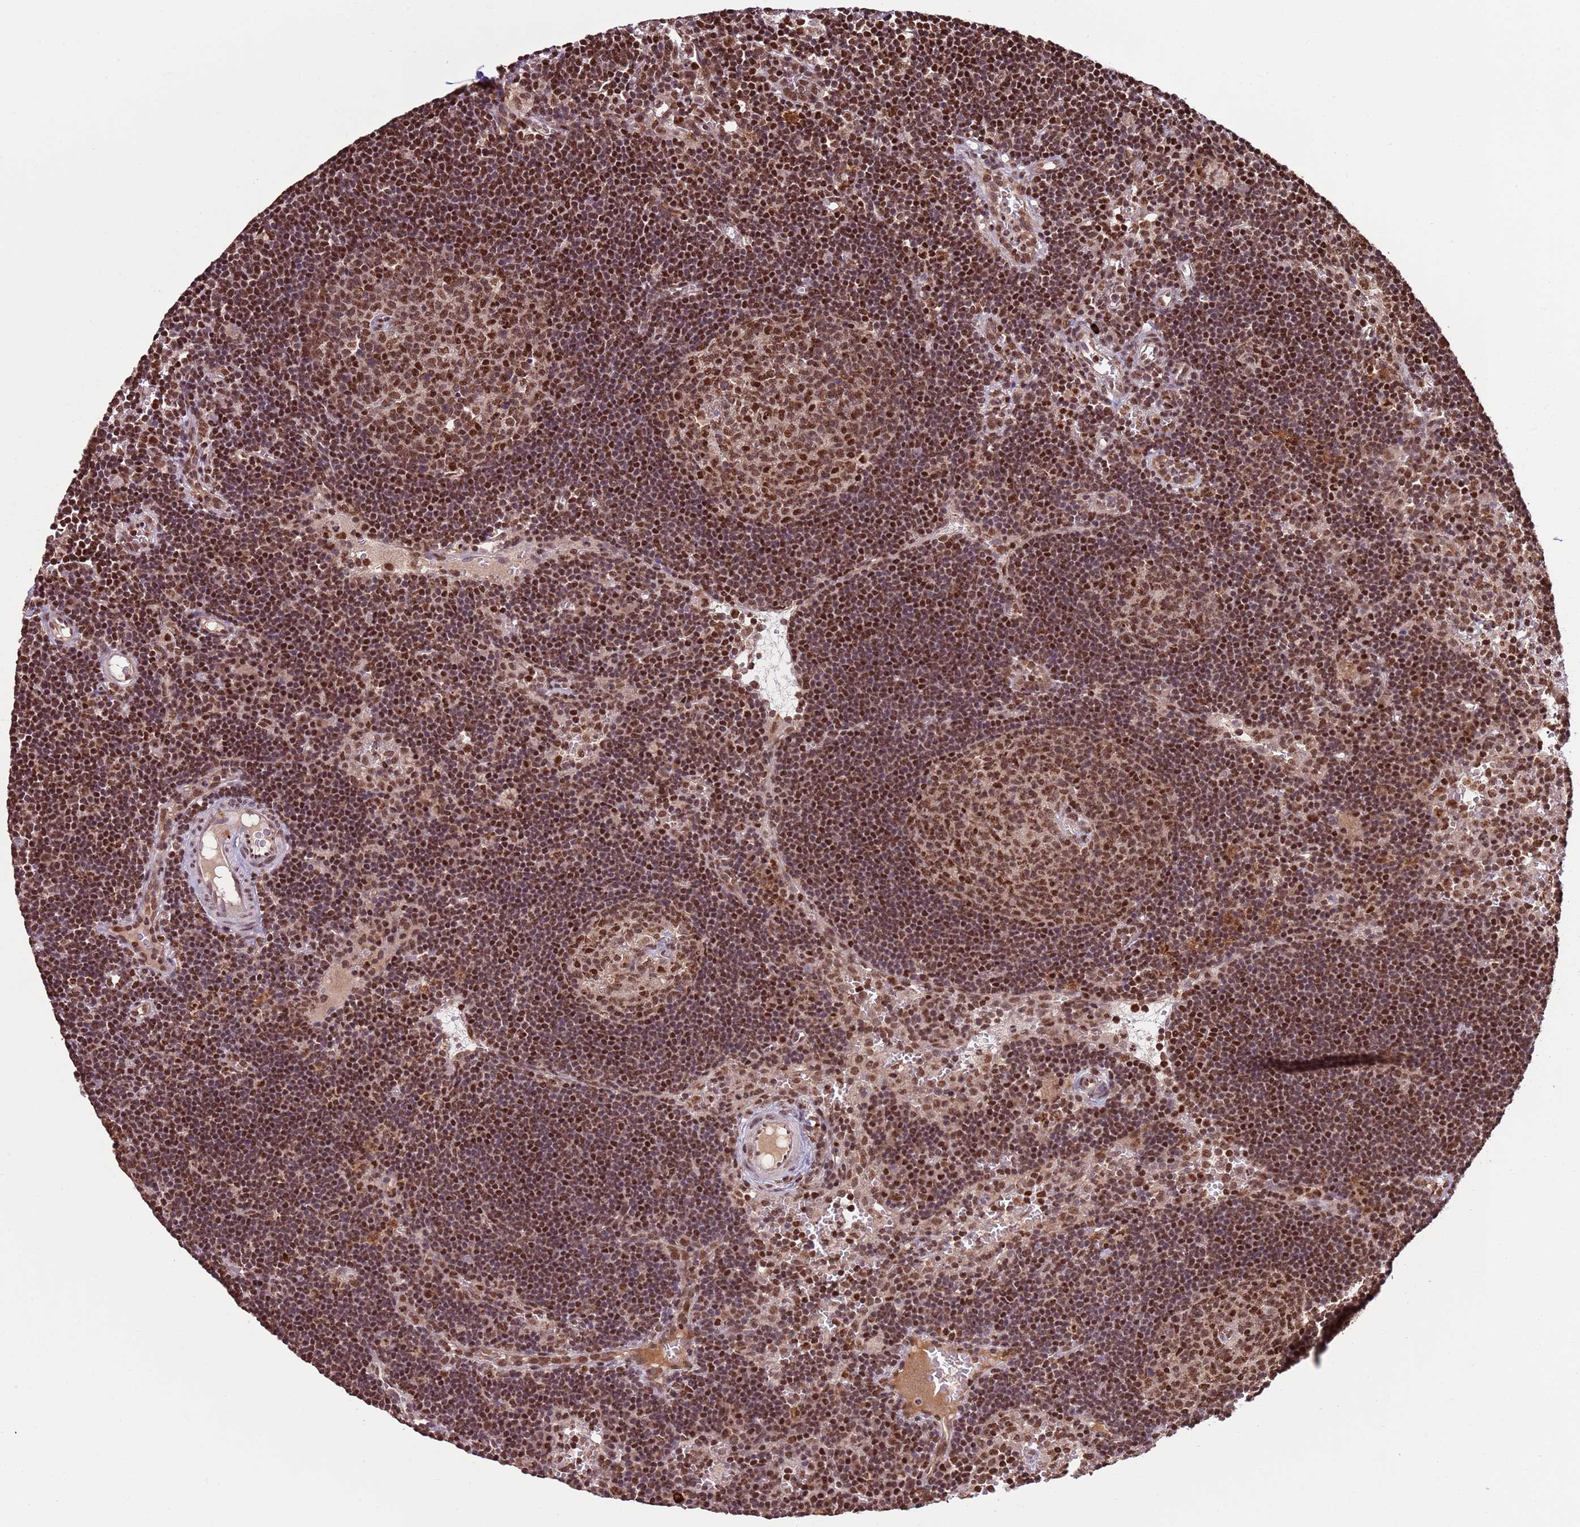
{"staining": {"intensity": "moderate", "quantity": ">75%", "location": "nuclear"}, "tissue": "lymph node", "cell_type": "Germinal center cells", "image_type": "normal", "snomed": [{"axis": "morphology", "description": "Normal tissue, NOS"}, {"axis": "topography", "description": "Lymph node"}], "caption": "High-power microscopy captured an immunohistochemistry (IHC) histopathology image of unremarkable lymph node, revealing moderate nuclear staining in about >75% of germinal center cells.", "gene": "ZBTB12", "patient": {"sex": "male", "age": 62}}